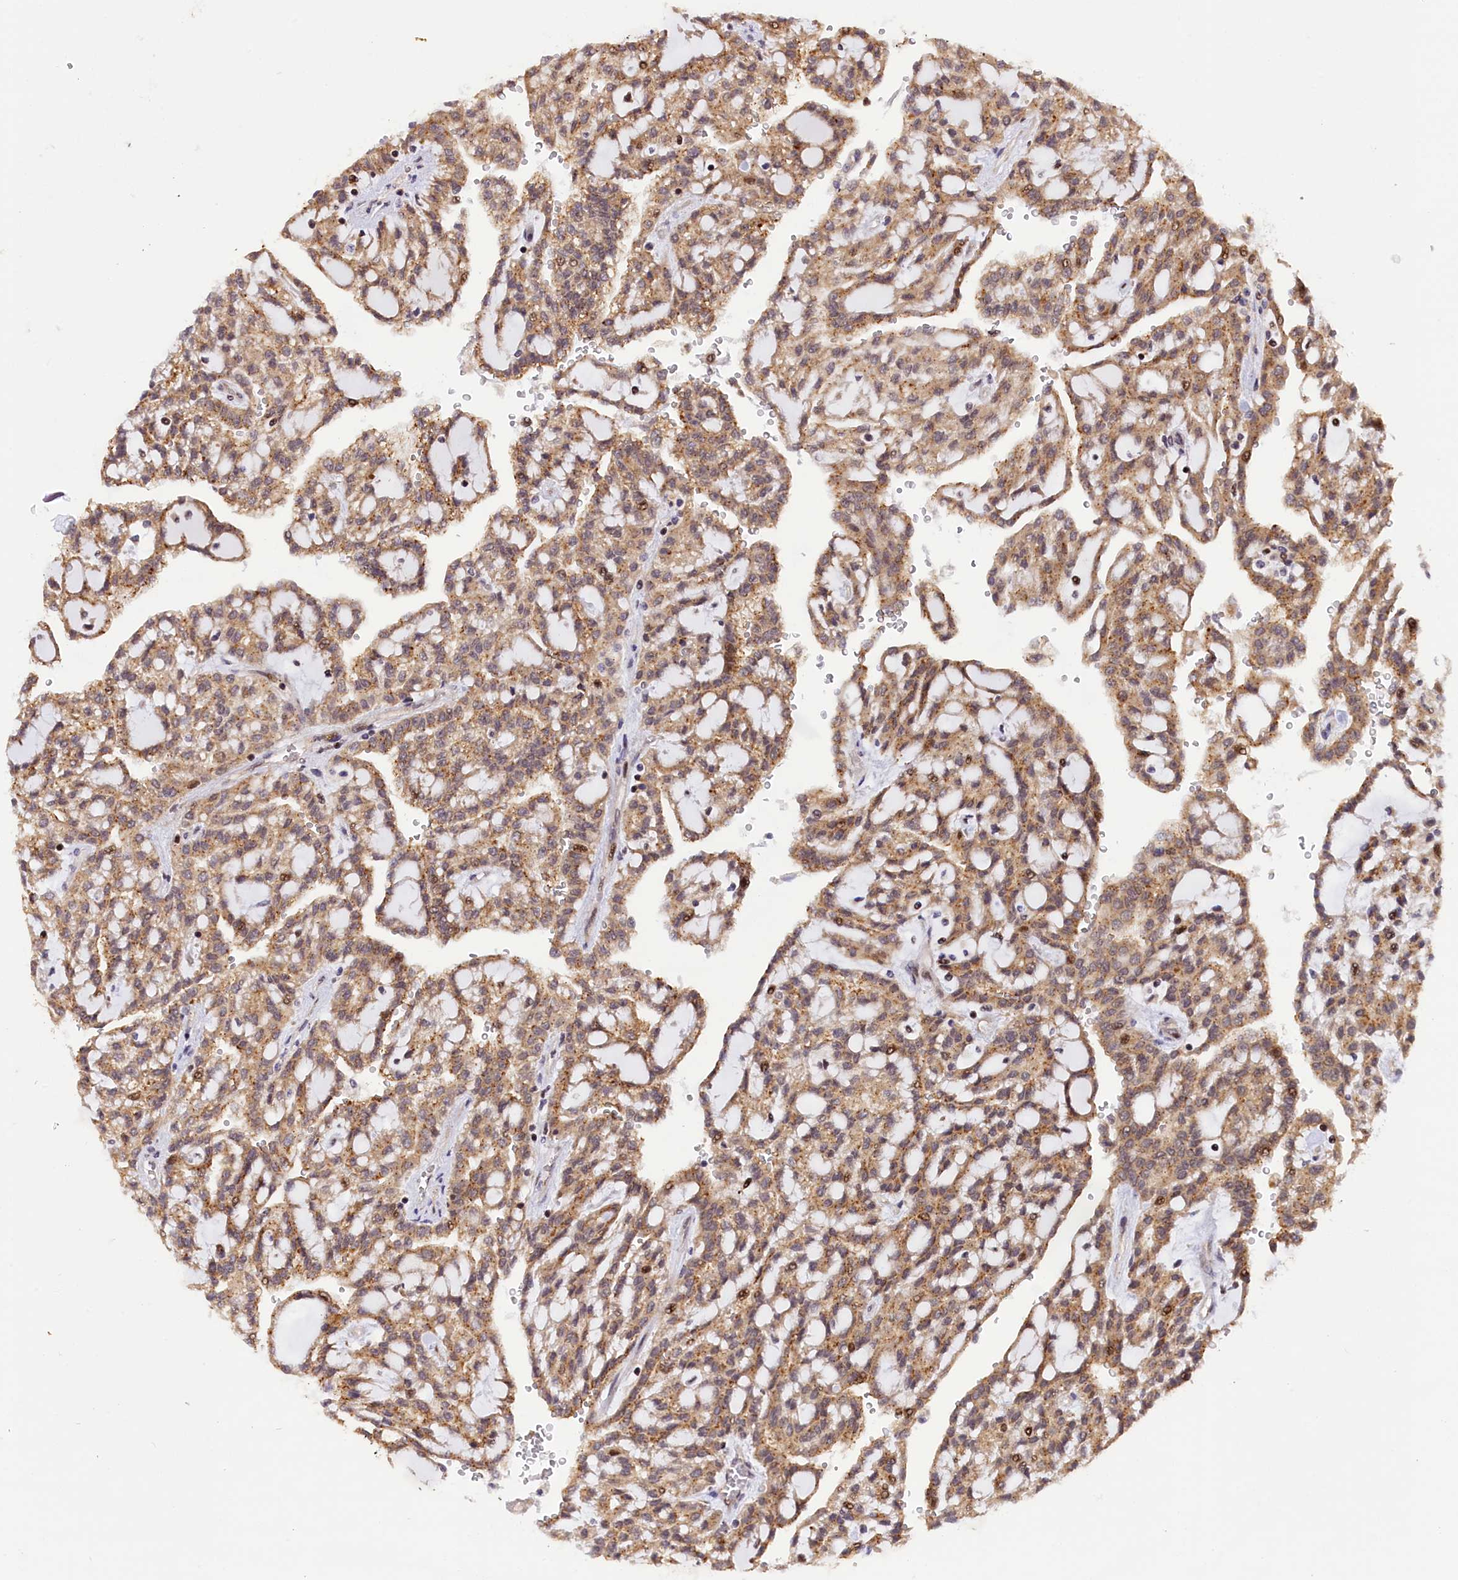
{"staining": {"intensity": "moderate", "quantity": ">75%", "location": "cytoplasmic/membranous,nuclear"}, "tissue": "renal cancer", "cell_type": "Tumor cells", "image_type": "cancer", "snomed": [{"axis": "morphology", "description": "Adenocarcinoma, NOS"}, {"axis": "topography", "description": "Kidney"}], "caption": "Immunohistochemical staining of human renal adenocarcinoma exhibits medium levels of moderate cytoplasmic/membranous and nuclear staining in approximately >75% of tumor cells.", "gene": "SAMD4A", "patient": {"sex": "male", "age": 63}}